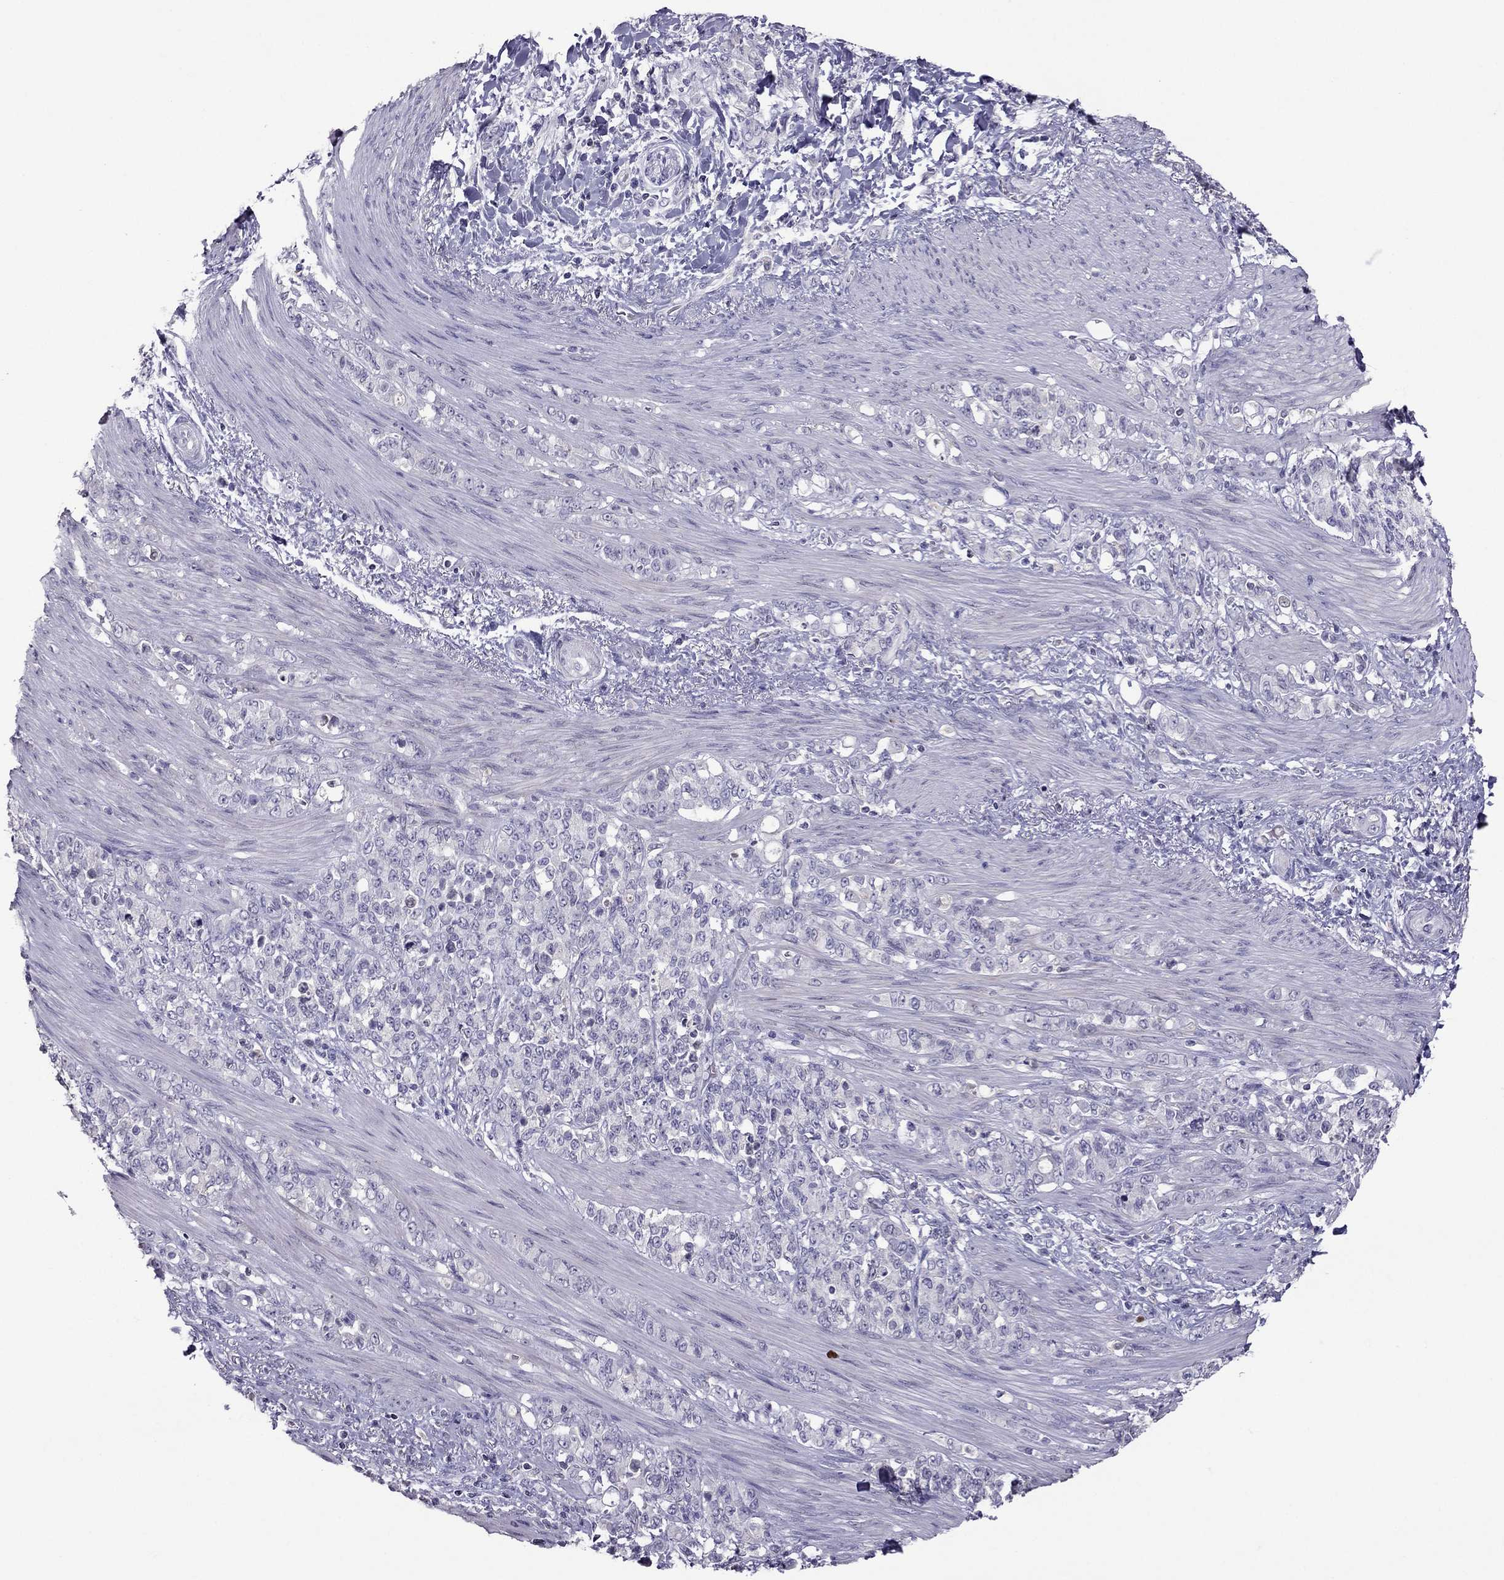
{"staining": {"intensity": "negative", "quantity": "none", "location": "none"}, "tissue": "stomach cancer", "cell_type": "Tumor cells", "image_type": "cancer", "snomed": [{"axis": "morphology", "description": "Adenocarcinoma, NOS"}, {"axis": "topography", "description": "Stomach"}], "caption": "This photomicrograph is of adenocarcinoma (stomach) stained with immunohistochemistry to label a protein in brown with the nuclei are counter-stained blue. There is no staining in tumor cells.", "gene": "RGS8", "patient": {"sex": "female", "age": 79}}